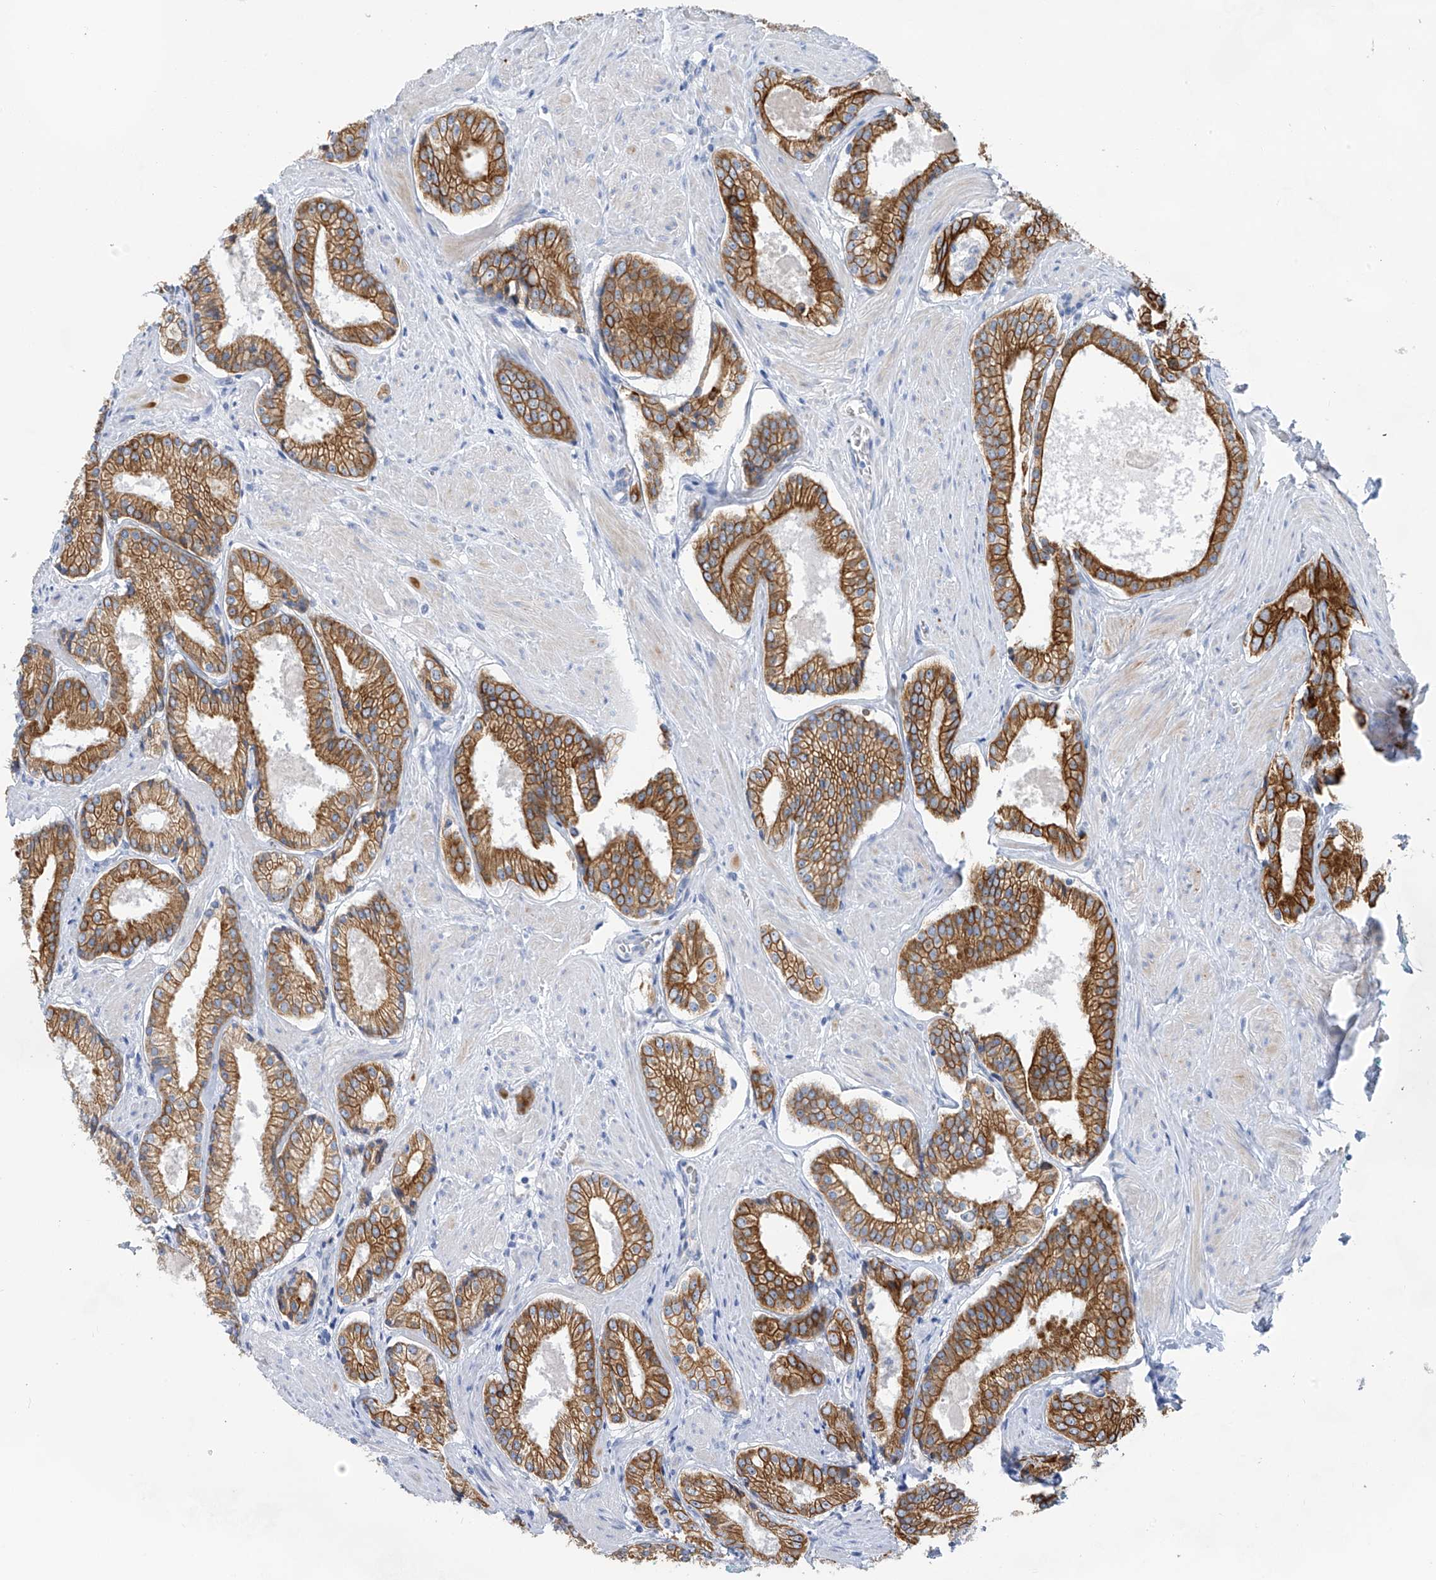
{"staining": {"intensity": "moderate", "quantity": ">75%", "location": "cytoplasmic/membranous"}, "tissue": "prostate cancer", "cell_type": "Tumor cells", "image_type": "cancer", "snomed": [{"axis": "morphology", "description": "Adenocarcinoma, Low grade"}, {"axis": "topography", "description": "Prostate"}], "caption": "Immunohistochemistry (IHC) staining of prostate cancer, which shows medium levels of moderate cytoplasmic/membranous positivity in approximately >75% of tumor cells indicating moderate cytoplasmic/membranous protein expression. The staining was performed using DAB (brown) for protein detection and nuclei were counterstained in hematoxylin (blue).", "gene": "PIK3C2B", "patient": {"sex": "male", "age": 54}}